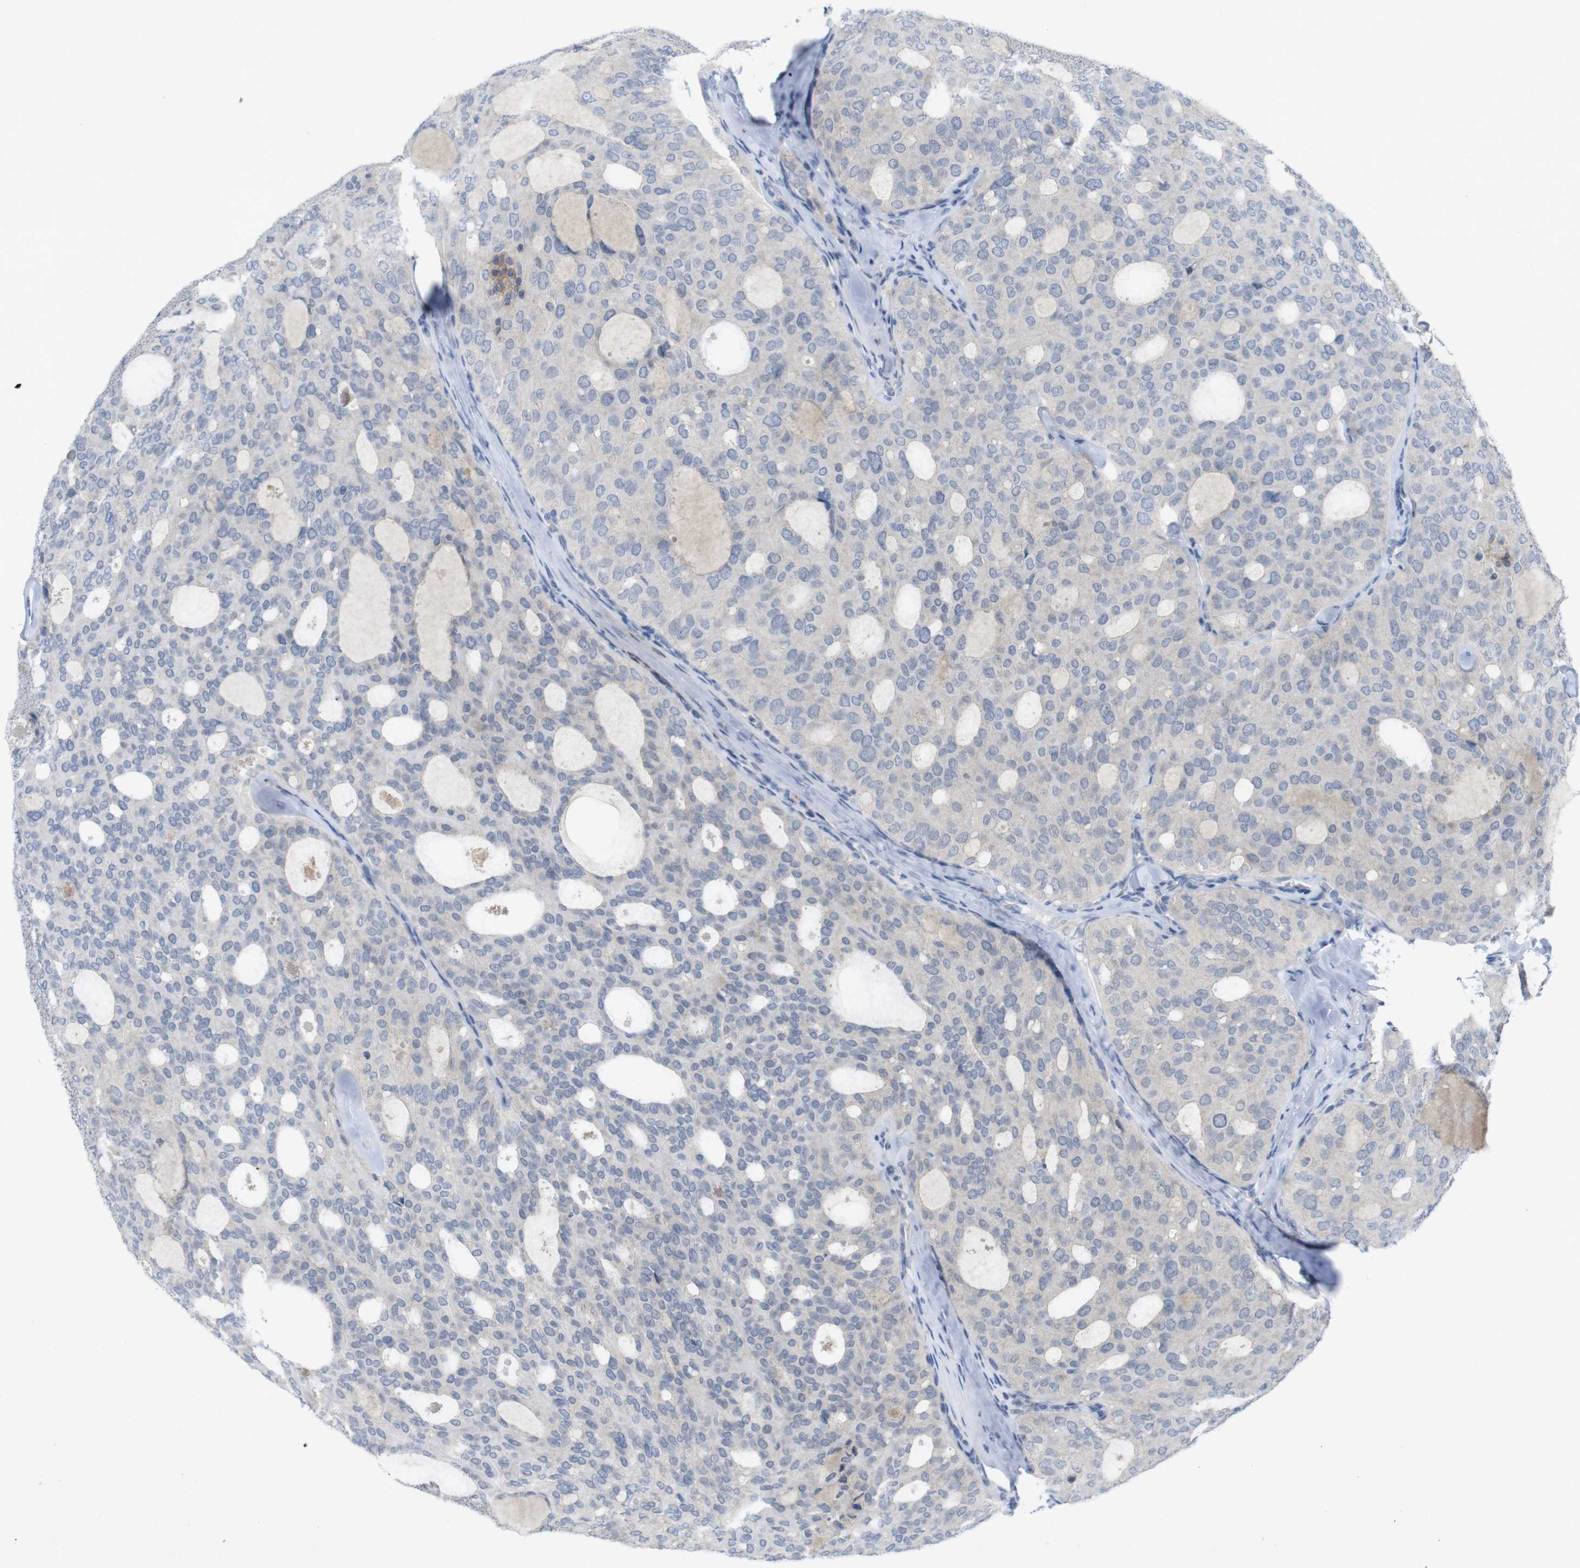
{"staining": {"intensity": "negative", "quantity": "none", "location": "none"}, "tissue": "thyroid cancer", "cell_type": "Tumor cells", "image_type": "cancer", "snomed": [{"axis": "morphology", "description": "Follicular adenoma carcinoma, NOS"}, {"axis": "topography", "description": "Thyroid gland"}], "caption": "Immunohistochemistry (IHC) micrograph of human follicular adenoma carcinoma (thyroid) stained for a protein (brown), which reveals no staining in tumor cells.", "gene": "SLAMF7", "patient": {"sex": "male", "age": 75}}